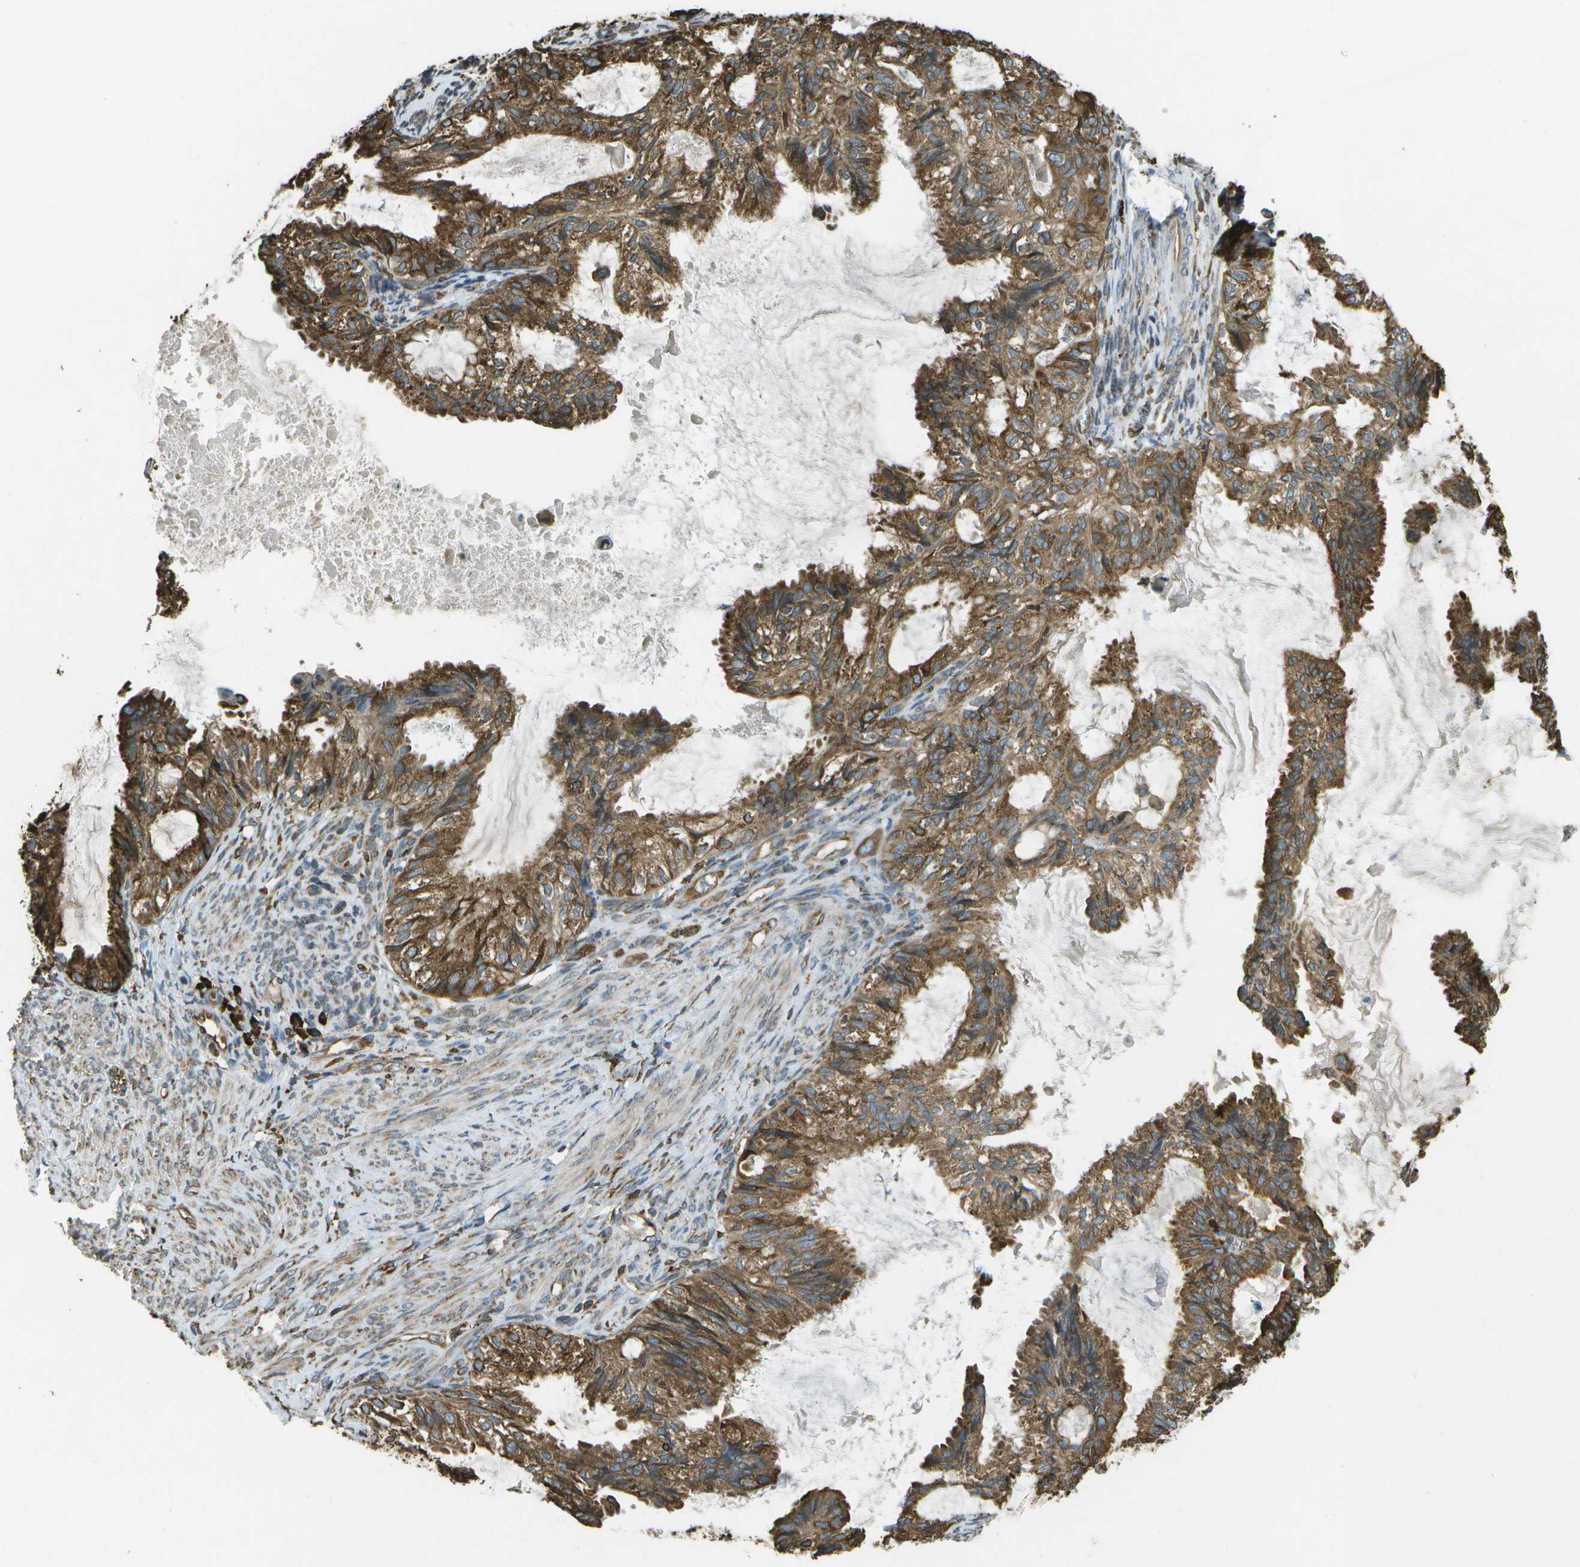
{"staining": {"intensity": "moderate", "quantity": ">75%", "location": "cytoplasmic/membranous"}, "tissue": "cervical cancer", "cell_type": "Tumor cells", "image_type": "cancer", "snomed": [{"axis": "morphology", "description": "Normal tissue, NOS"}, {"axis": "morphology", "description": "Adenocarcinoma, NOS"}, {"axis": "topography", "description": "Cervix"}, {"axis": "topography", "description": "Endometrium"}], "caption": "Approximately >75% of tumor cells in human cervical cancer show moderate cytoplasmic/membranous protein positivity as visualized by brown immunohistochemical staining.", "gene": "PDIA4", "patient": {"sex": "female", "age": 86}}